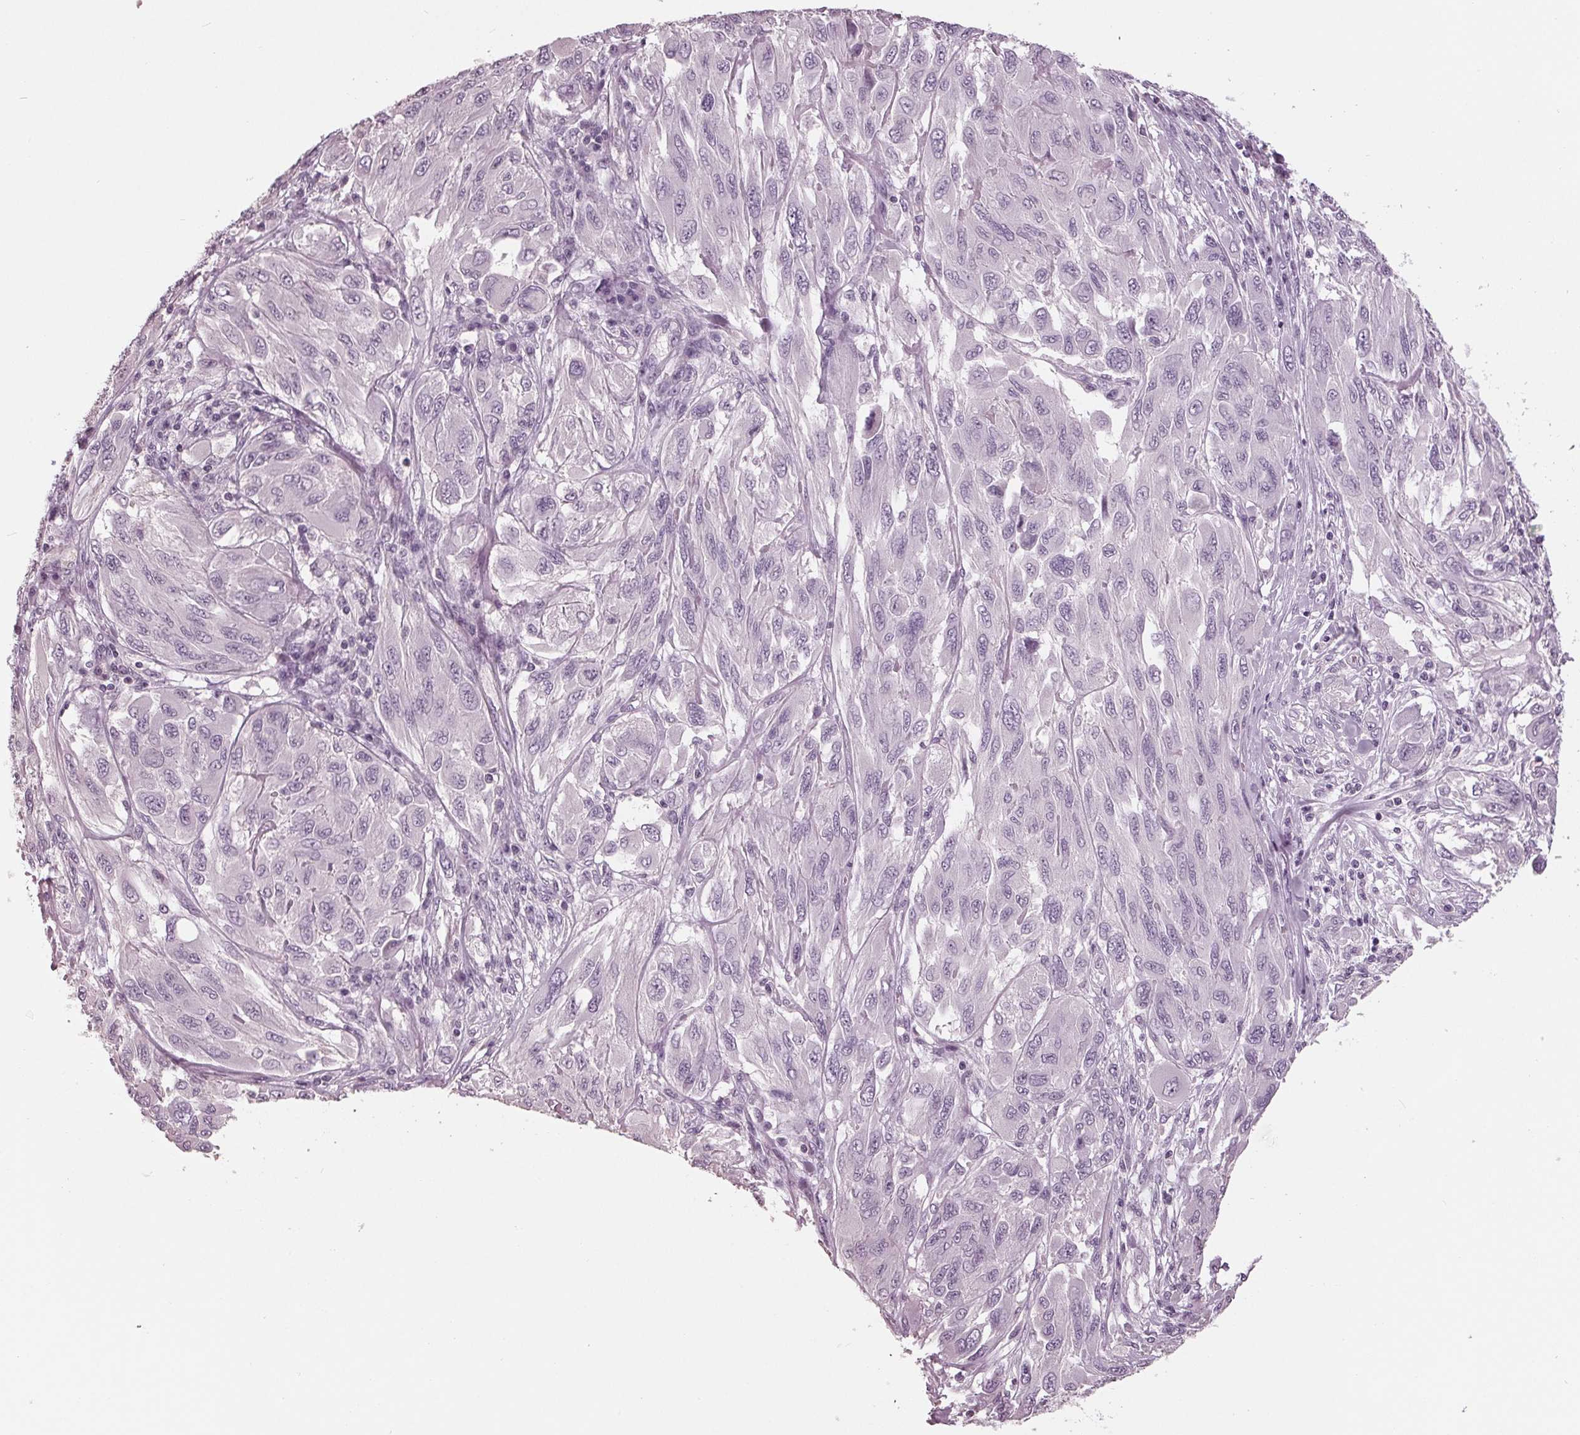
{"staining": {"intensity": "negative", "quantity": "none", "location": "none"}, "tissue": "melanoma", "cell_type": "Tumor cells", "image_type": "cancer", "snomed": [{"axis": "morphology", "description": "Malignant melanoma, NOS"}, {"axis": "topography", "description": "Skin"}], "caption": "An IHC micrograph of melanoma is shown. There is no staining in tumor cells of melanoma. (DAB (3,3'-diaminobenzidine) IHC, high magnification).", "gene": "TNNC2", "patient": {"sex": "female", "age": 91}}